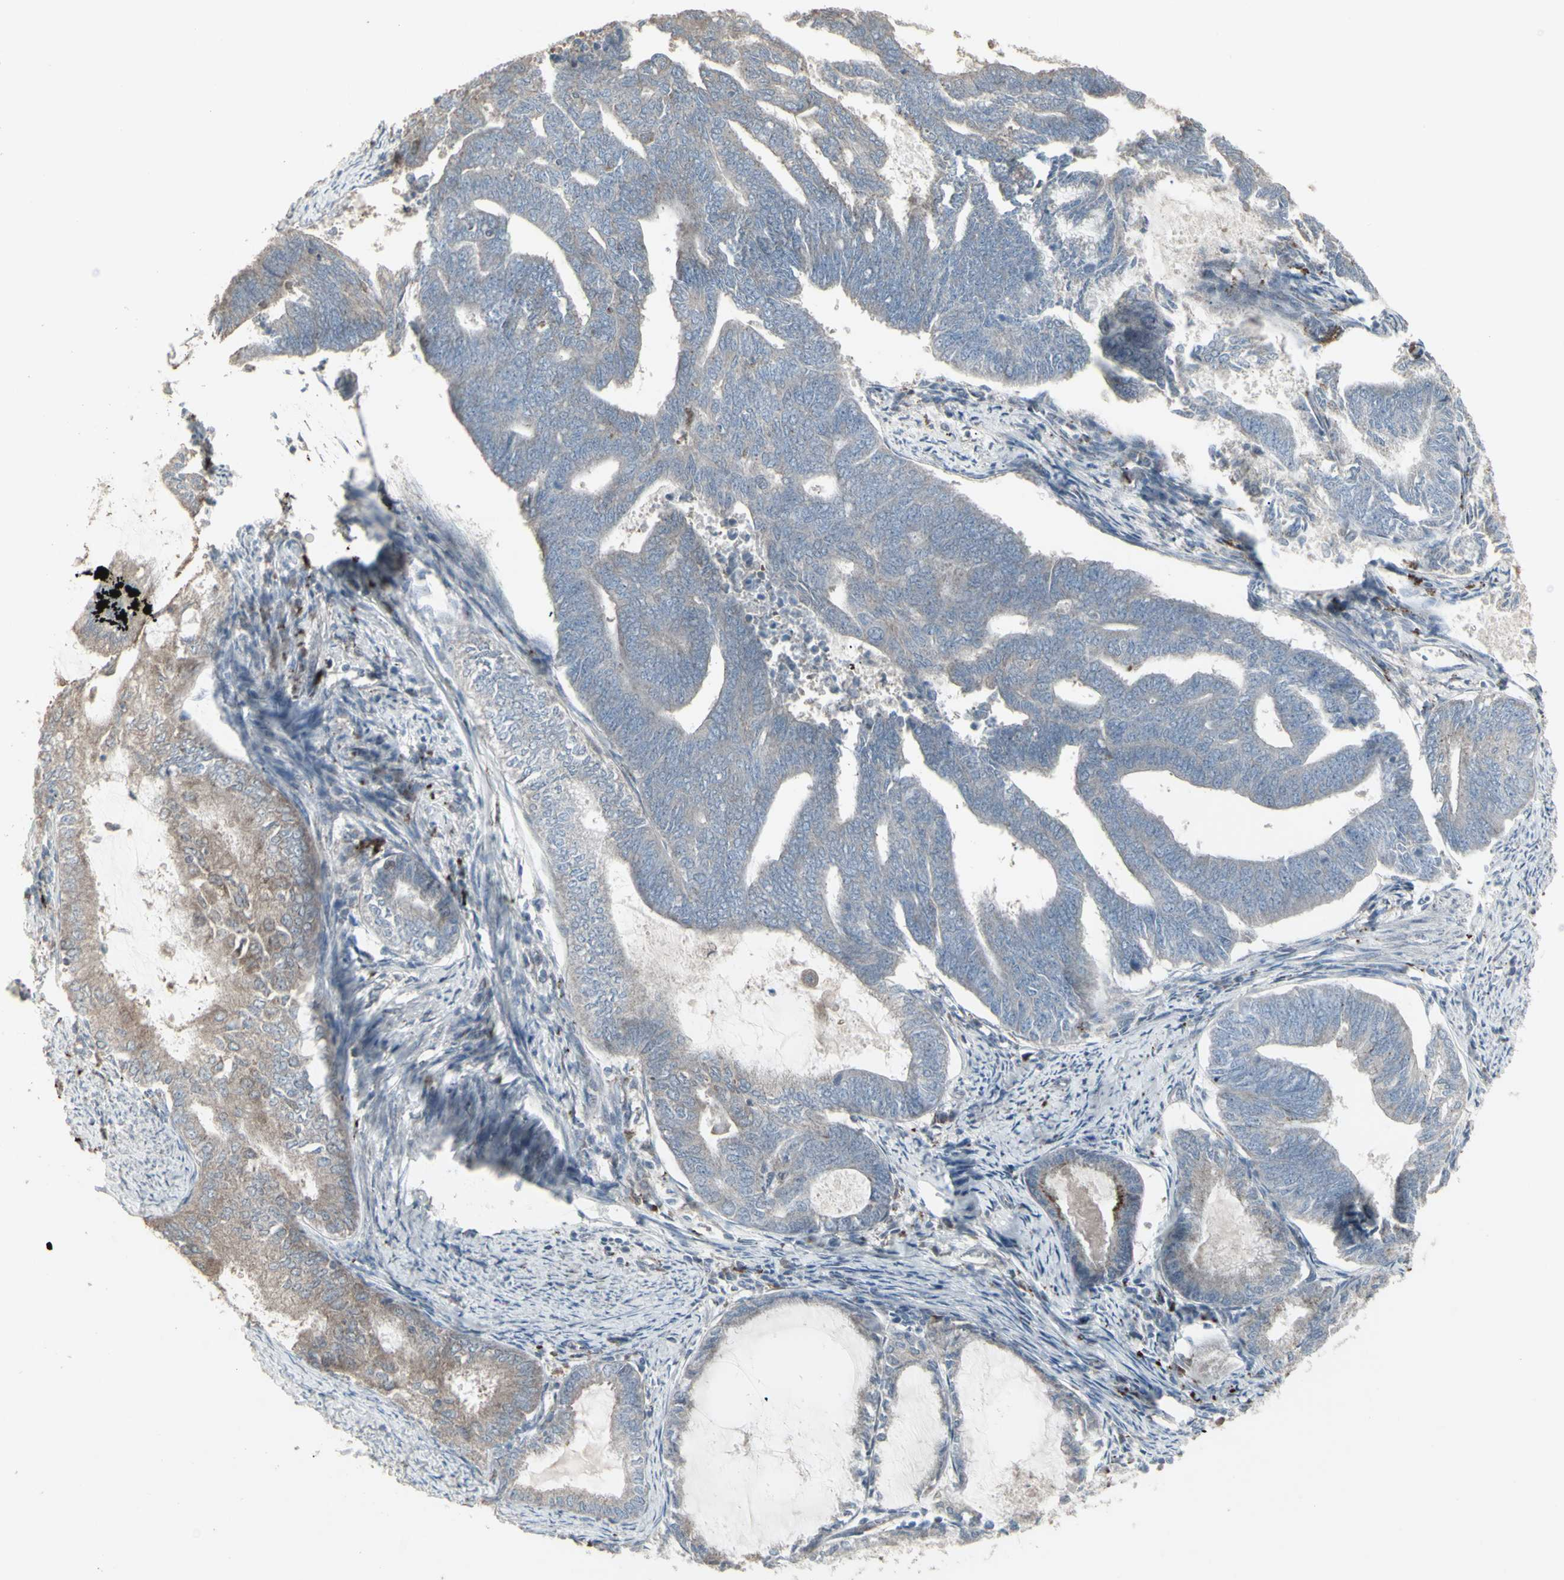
{"staining": {"intensity": "weak", "quantity": ">75%", "location": "cytoplasmic/membranous"}, "tissue": "endometrial cancer", "cell_type": "Tumor cells", "image_type": "cancer", "snomed": [{"axis": "morphology", "description": "Adenocarcinoma, NOS"}, {"axis": "topography", "description": "Endometrium"}], "caption": "Immunohistochemistry (IHC) staining of adenocarcinoma (endometrial), which reveals low levels of weak cytoplasmic/membranous expression in about >75% of tumor cells indicating weak cytoplasmic/membranous protein expression. The staining was performed using DAB (3,3'-diaminobenzidine) (brown) for protein detection and nuclei were counterstained in hematoxylin (blue).", "gene": "RNASEL", "patient": {"sex": "female", "age": 86}}